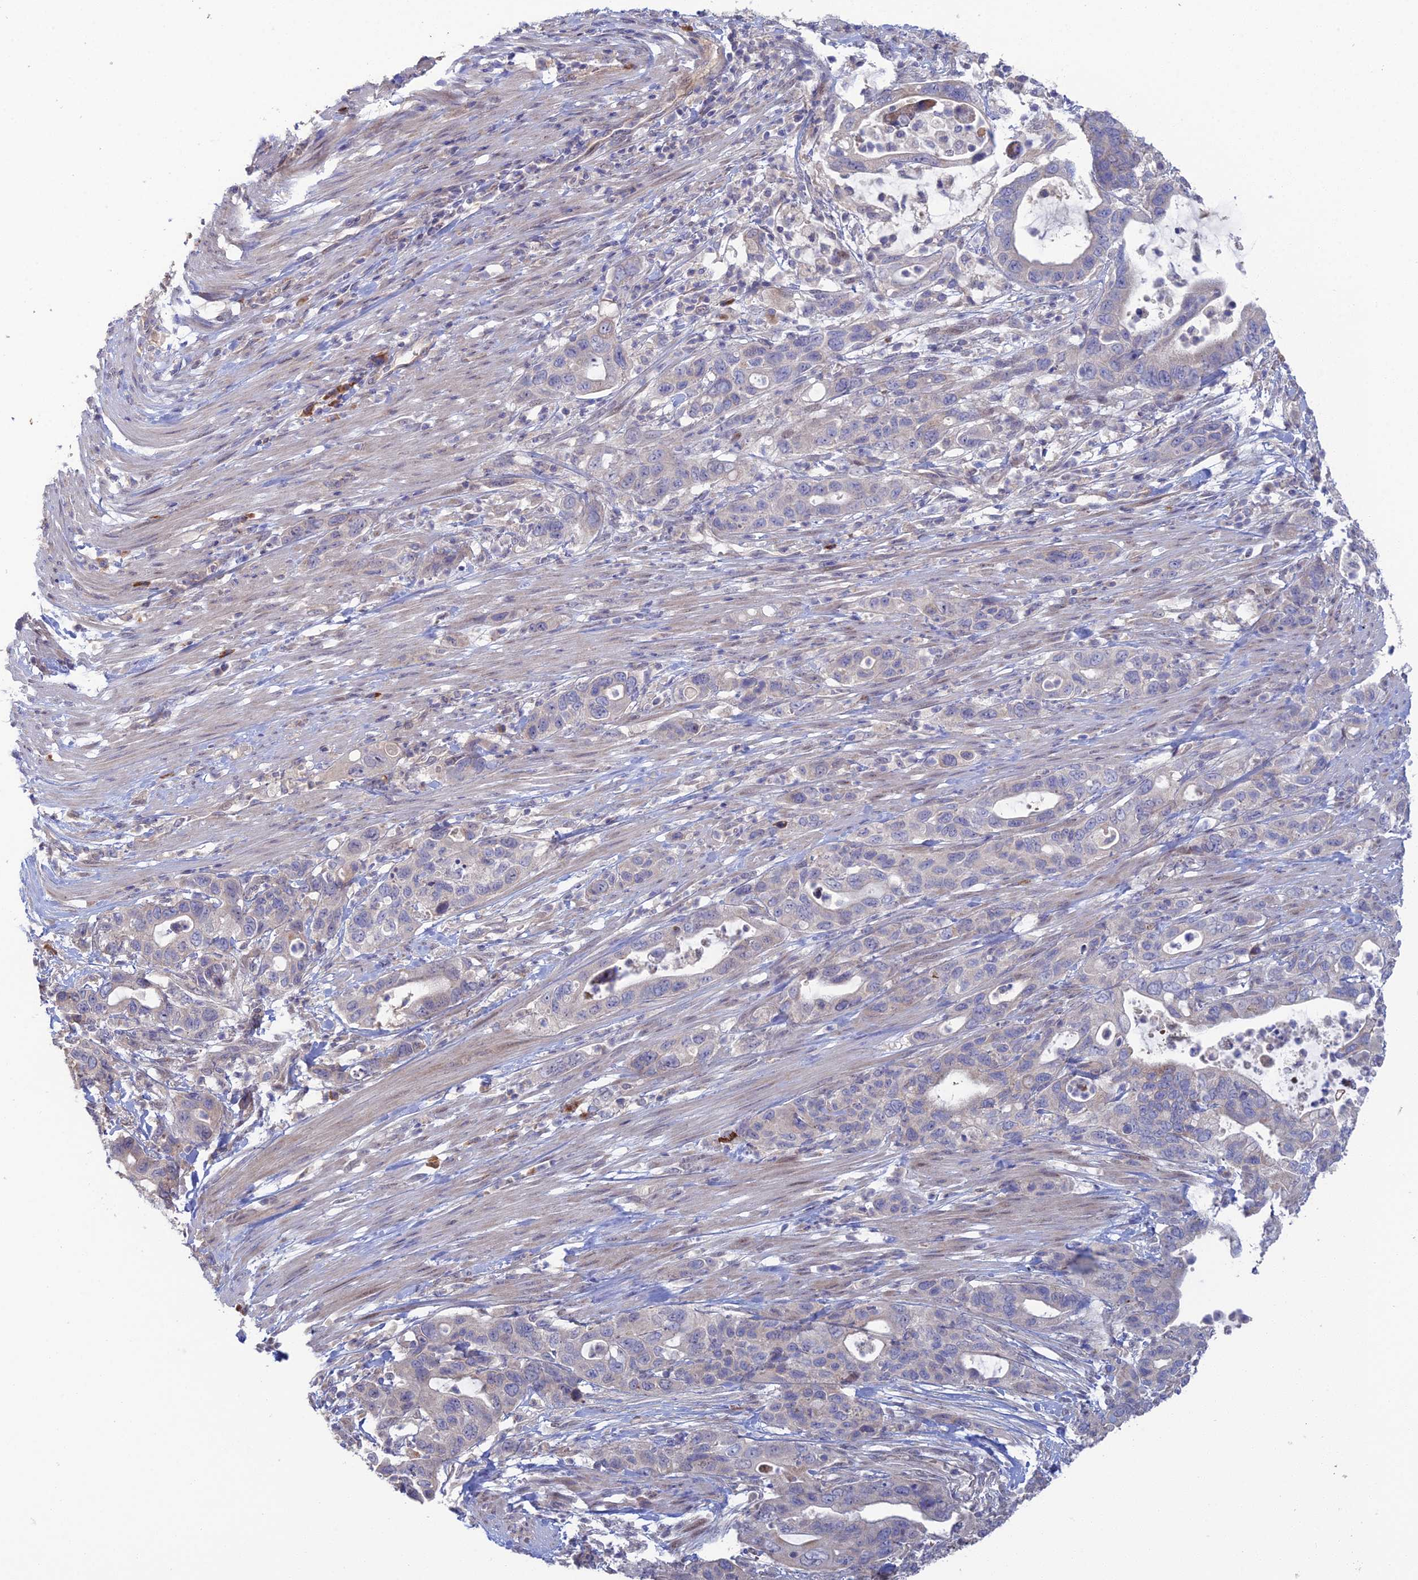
{"staining": {"intensity": "negative", "quantity": "none", "location": "none"}, "tissue": "pancreatic cancer", "cell_type": "Tumor cells", "image_type": "cancer", "snomed": [{"axis": "morphology", "description": "Adenocarcinoma, NOS"}, {"axis": "topography", "description": "Pancreas"}], "caption": "DAB immunohistochemical staining of pancreatic cancer (adenocarcinoma) demonstrates no significant staining in tumor cells.", "gene": "ARL16", "patient": {"sex": "female", "age": 71}}